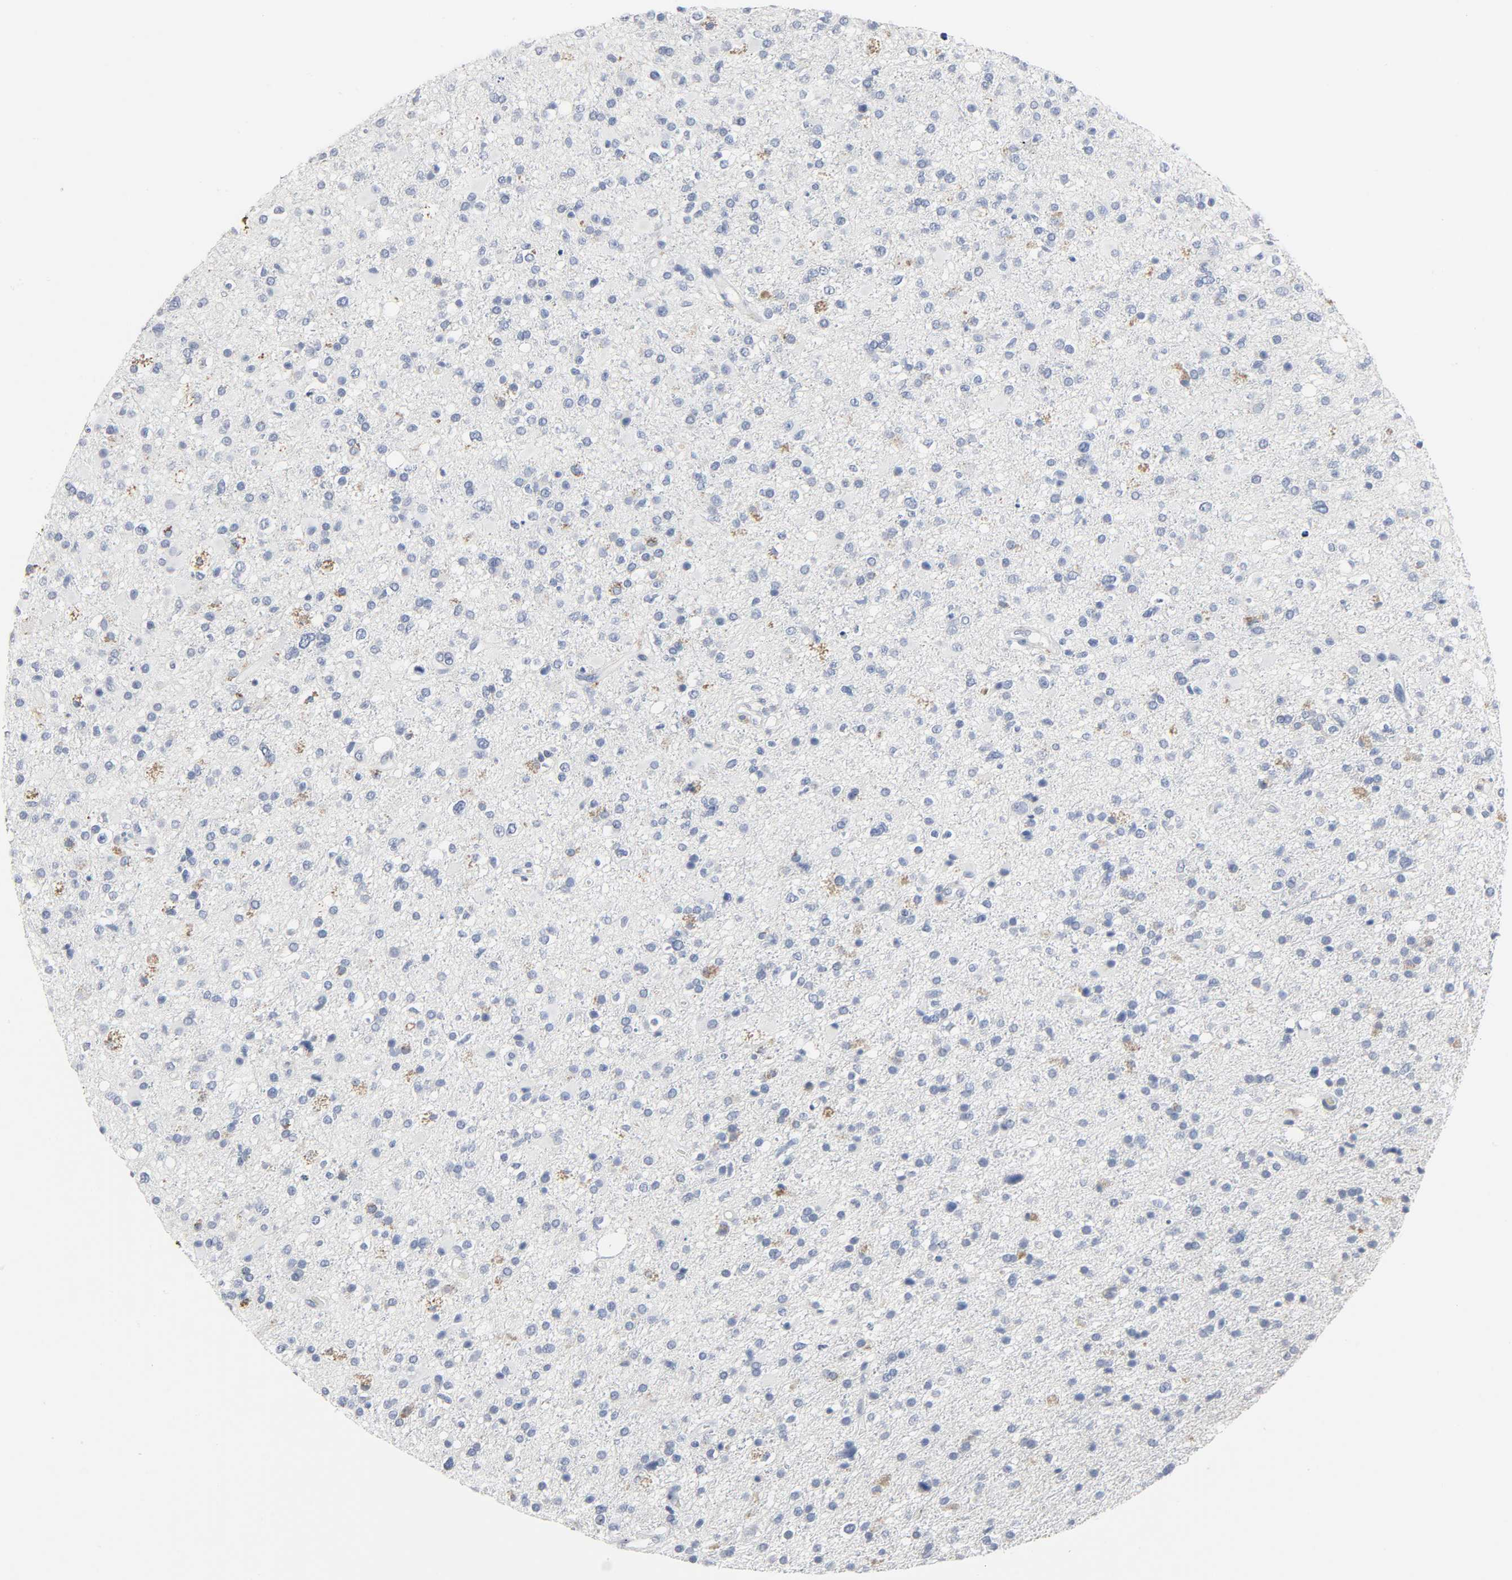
{"staining": {"intensity": "weak", "quantity": "<25%", "location": "cytoplasmic/membranous"}, "tissue": "glioma", "cell_type": "Tumor cells", "image_type": "cancer", "snomed": [{"axis": "morphology", "description": "Glioma, malignant, High grade"}, {"axis": "topography", "description": "Brain"}], "caption": "High magnification brightfield microscopy of glioma stained with DAB (3,3'-diaminobenzidine) (brown) and counterstained with hematoxylin (blue): tumor cells show no significant expression. (Brightfield microscopy of DAB (3,3'-diaminobenzidine) IHC at high magnification).", "gene": "FBLN5", "patient": {"sex": "male", "age": 33}}